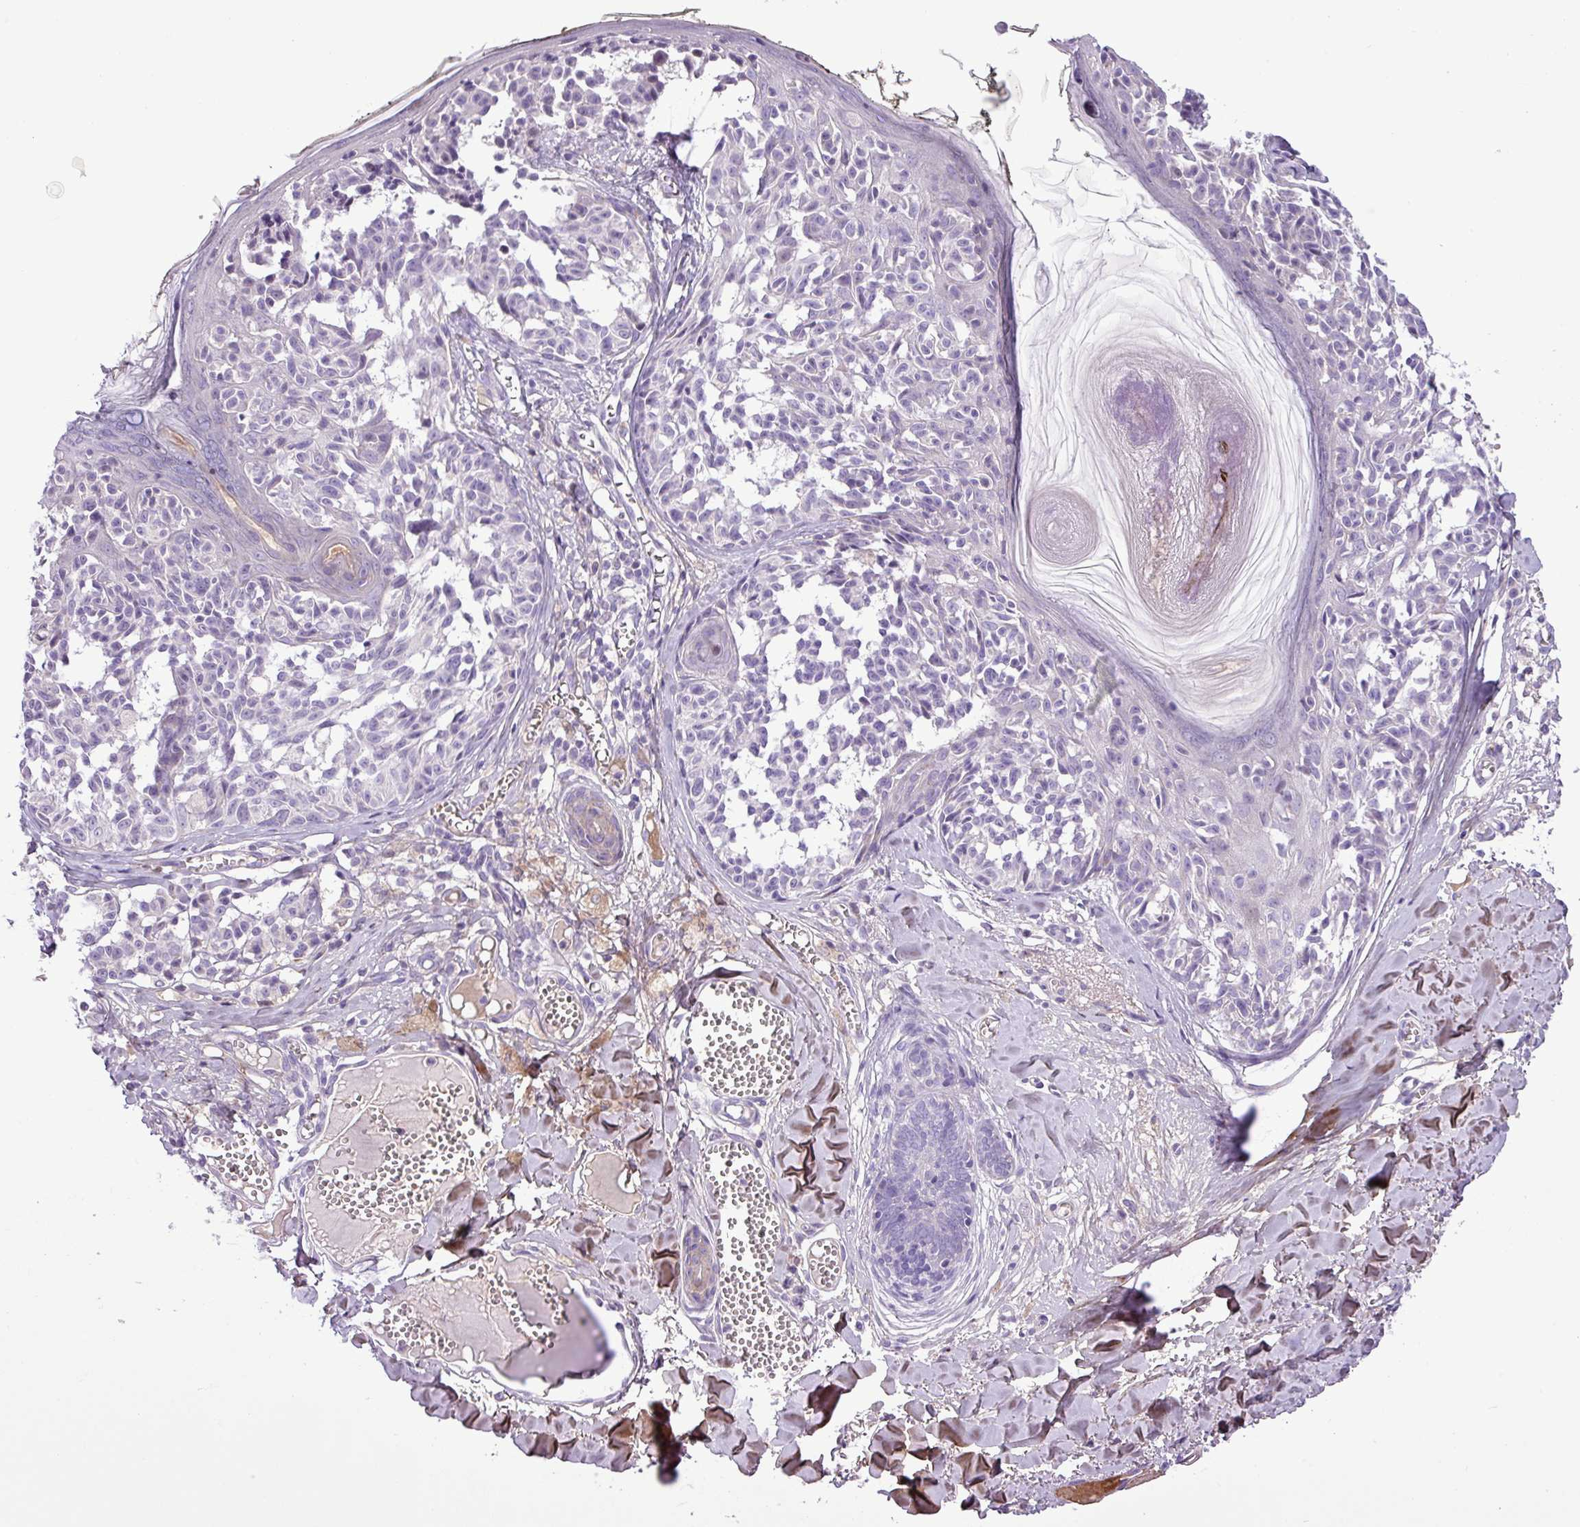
{"staining": {"intensity": "negative", "quantity": "none", "location": "none"}, "tissue": "melanoma", "cell_type": "Tumor cells", "image_type": "cancer", "snomed": [{"axis": "morphology", "description": "Malignant melanoma, NOS"}, {"axis": "topography", "description": "Skin"}], "caption": "Immunohistochemical staining of human melanoma exhibits no significant staining in tumor cells. (DAB (3,3'-diaminobenzidine) immunohistochemistry (IHC) visualized using brightfield microscopy, high magnification).", "gene": "FAM183A", "patient": {"sex": "female", "age": 43}}